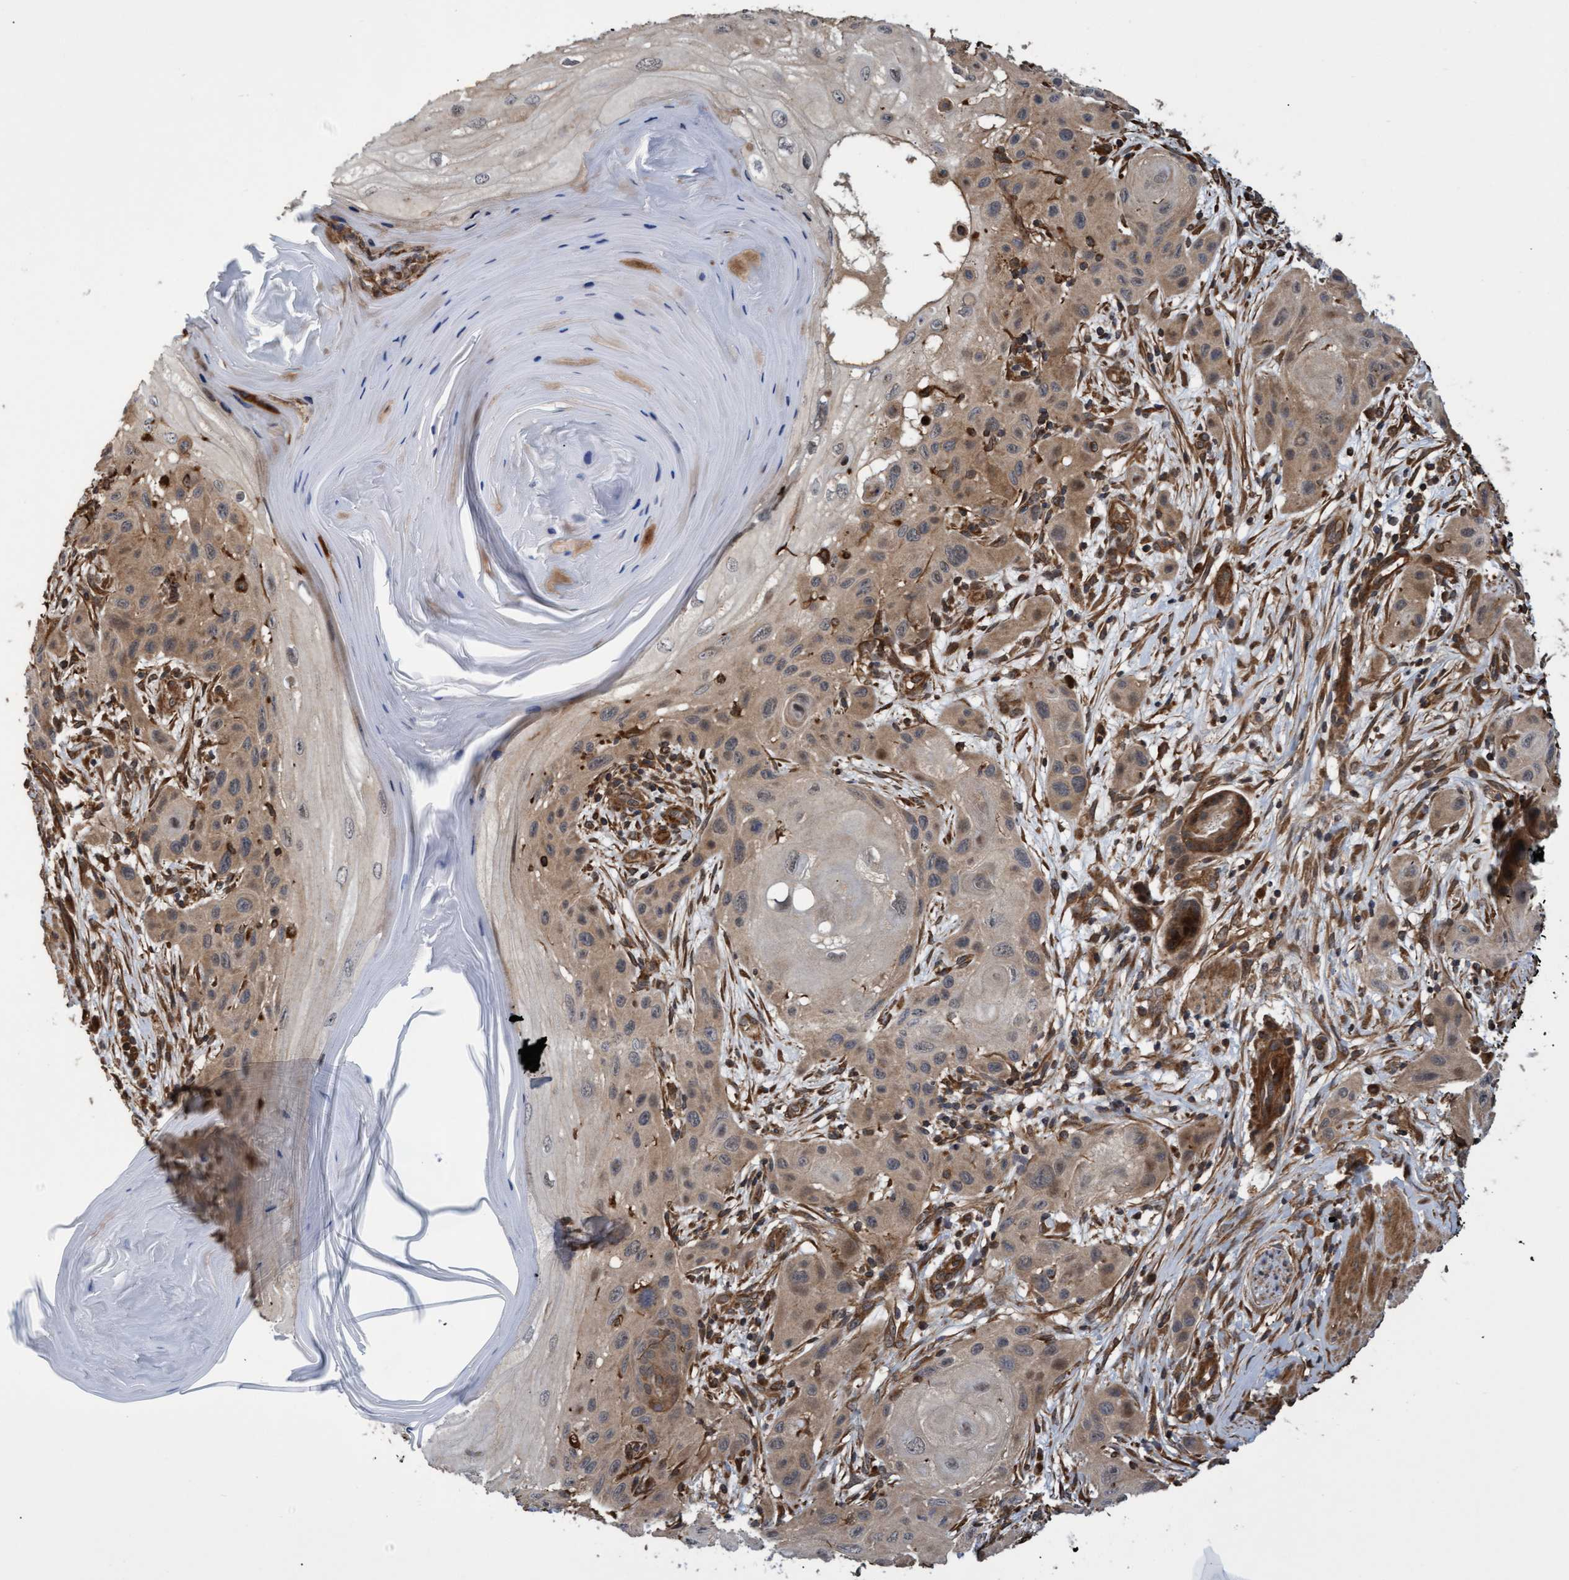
{"staining": {"intensity": "moderate", "quantity": ">75%", "location": "cytoplasmic/membranous"}, "tissue": "skin cancer", "cell_type": "Tumor cells", "image_type": "cancer", "snomed": [{"axis": "morphology", "description": "Squamous cell carcinoma, NOS"}, {"axis": "topography", "description": "Skin"}], "caption": "About >75% of tumor cells in squamous cell carcinoma (skin) display moderate cytoplasmic/membranous protein expression as visualized by brown immunohistochemical staining.", "gene": "TNFRSF10B", "patient": {"sex": "female", "age": 96}}